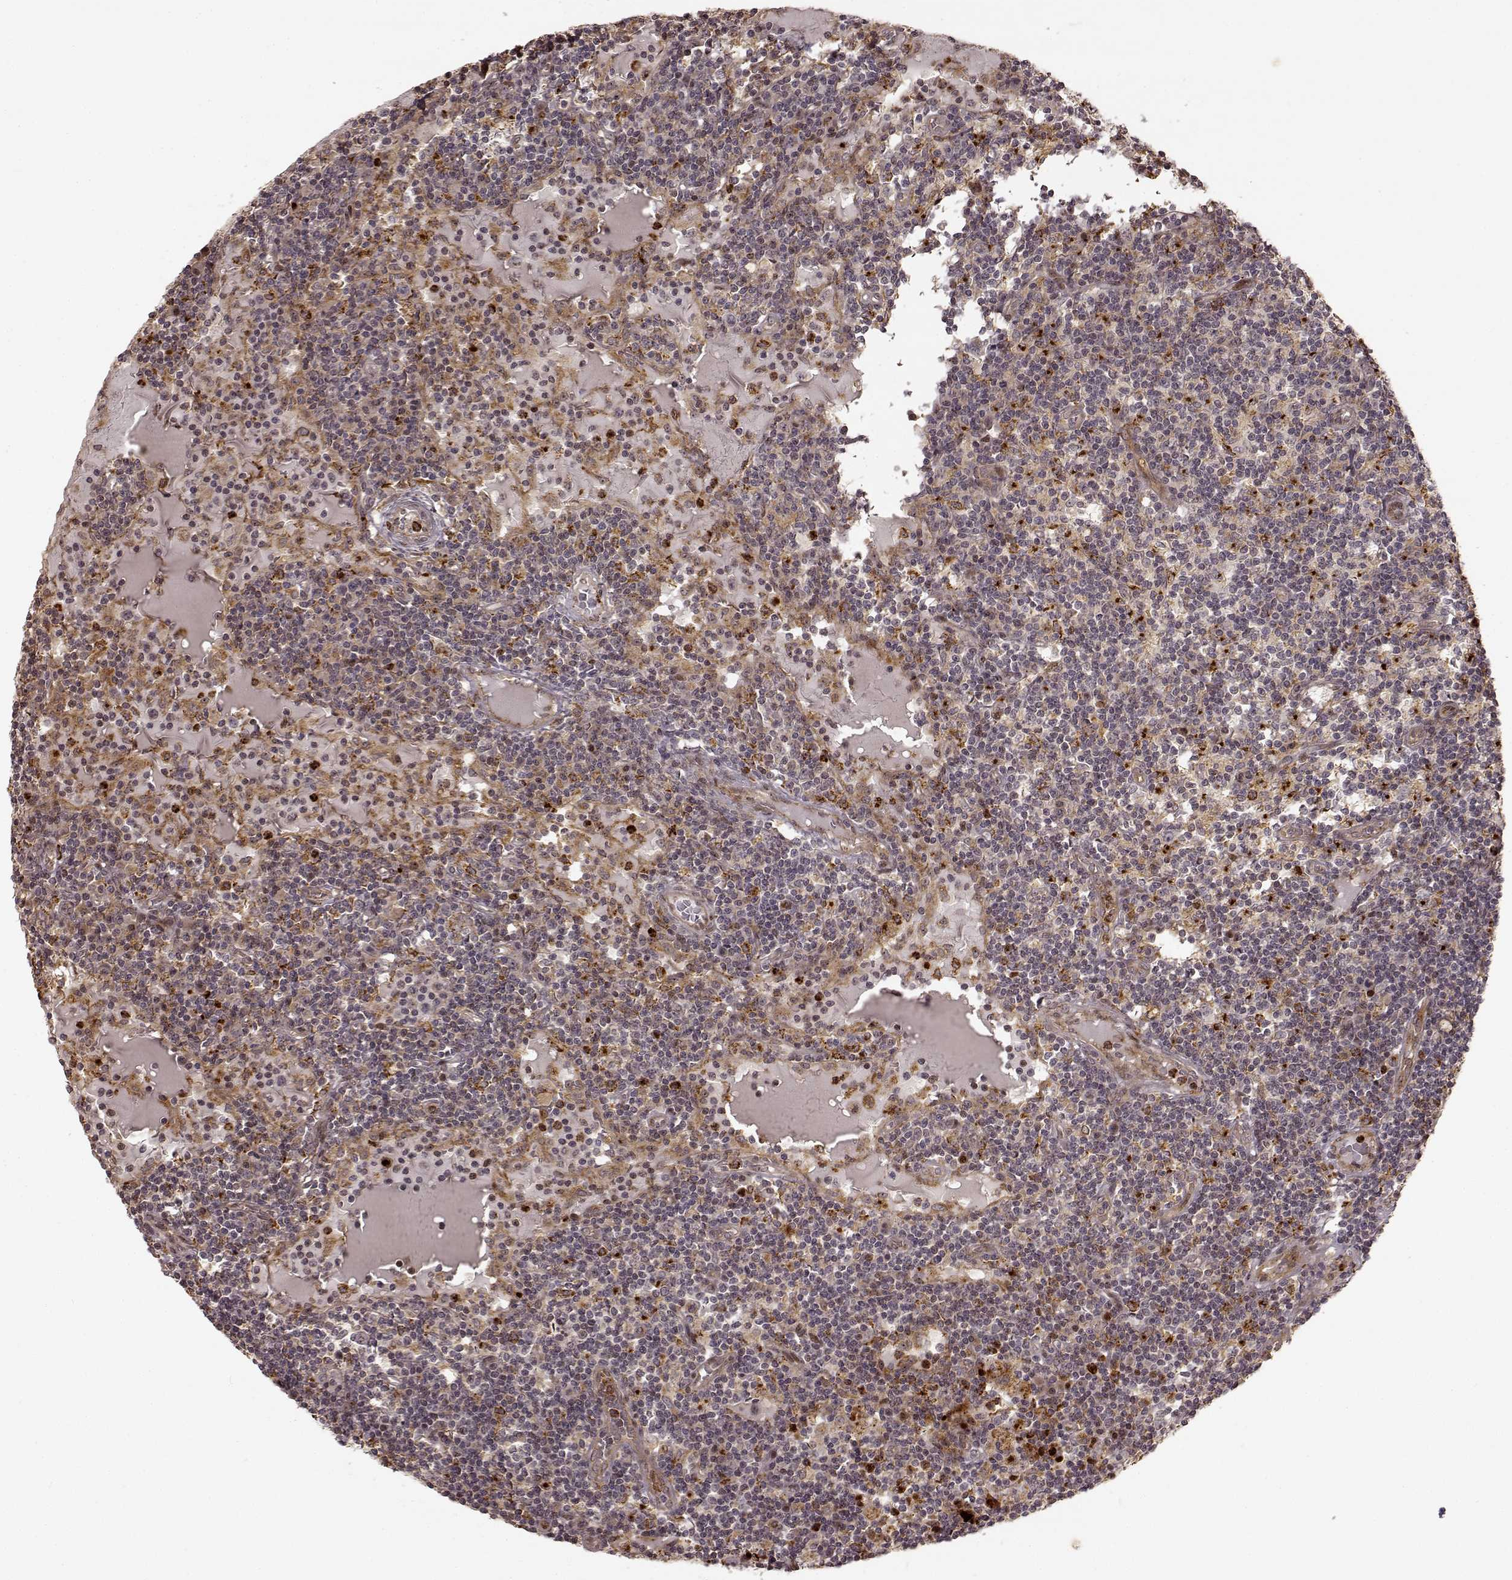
{"staining": {"intensity": "negative", "quantity": "none", "location": "none"}, "tissue": "lymph node", "cell_type": "Germinal center cells", "image_type": "normal", "snomed": [{"axis": "morphology", "description": "Normal tissue, NOS"}, {"axis": "topography", "description": "Lymph node"}], "caption": "Immunohistochemical staining of unremarkable lymph node reveals no significant positivity in germinal center cells.", "gene": "SLC12A9", "patient": {"sex": "female", "age": 72}}